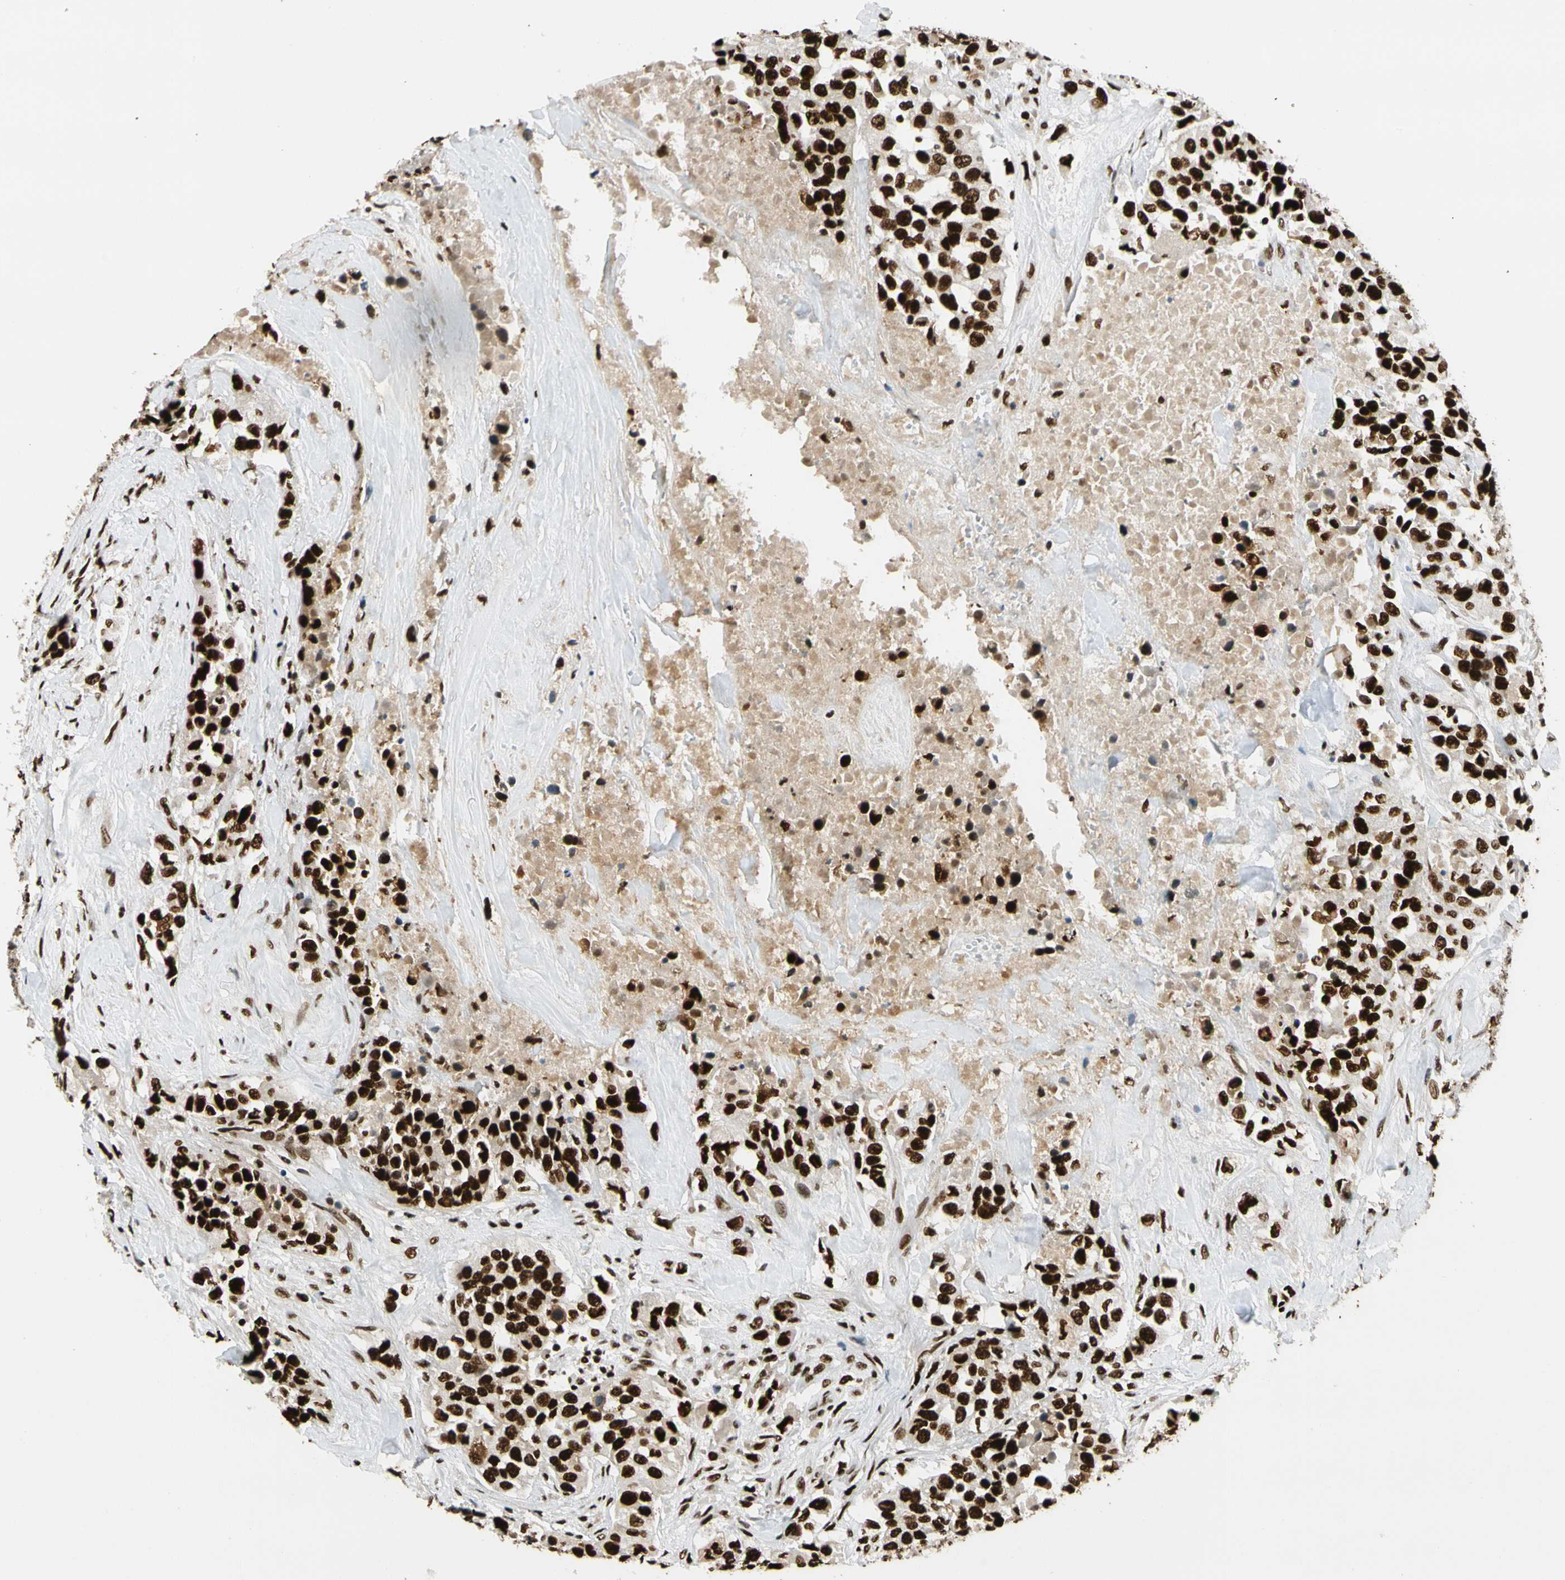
{"staining": {"intensity": "strong", "quantity": ">75%", "location": "nuclear"}, "tissue": "urothelial cancer", "cell_type": "Tumor cells", "image_type": "cancer", "snomed": [{"axis": "morphology", "description": "Urothelial carcinoma, High grade"}, {"axis": "topography", "description": "Urinary bladder"}], "caption": "Tumor cells display high levels of strong nuclear expression in about >75% of cells in urothelial cancer.", "gene": "CDK12", "patient": {"sex": "female", "age": 80}}